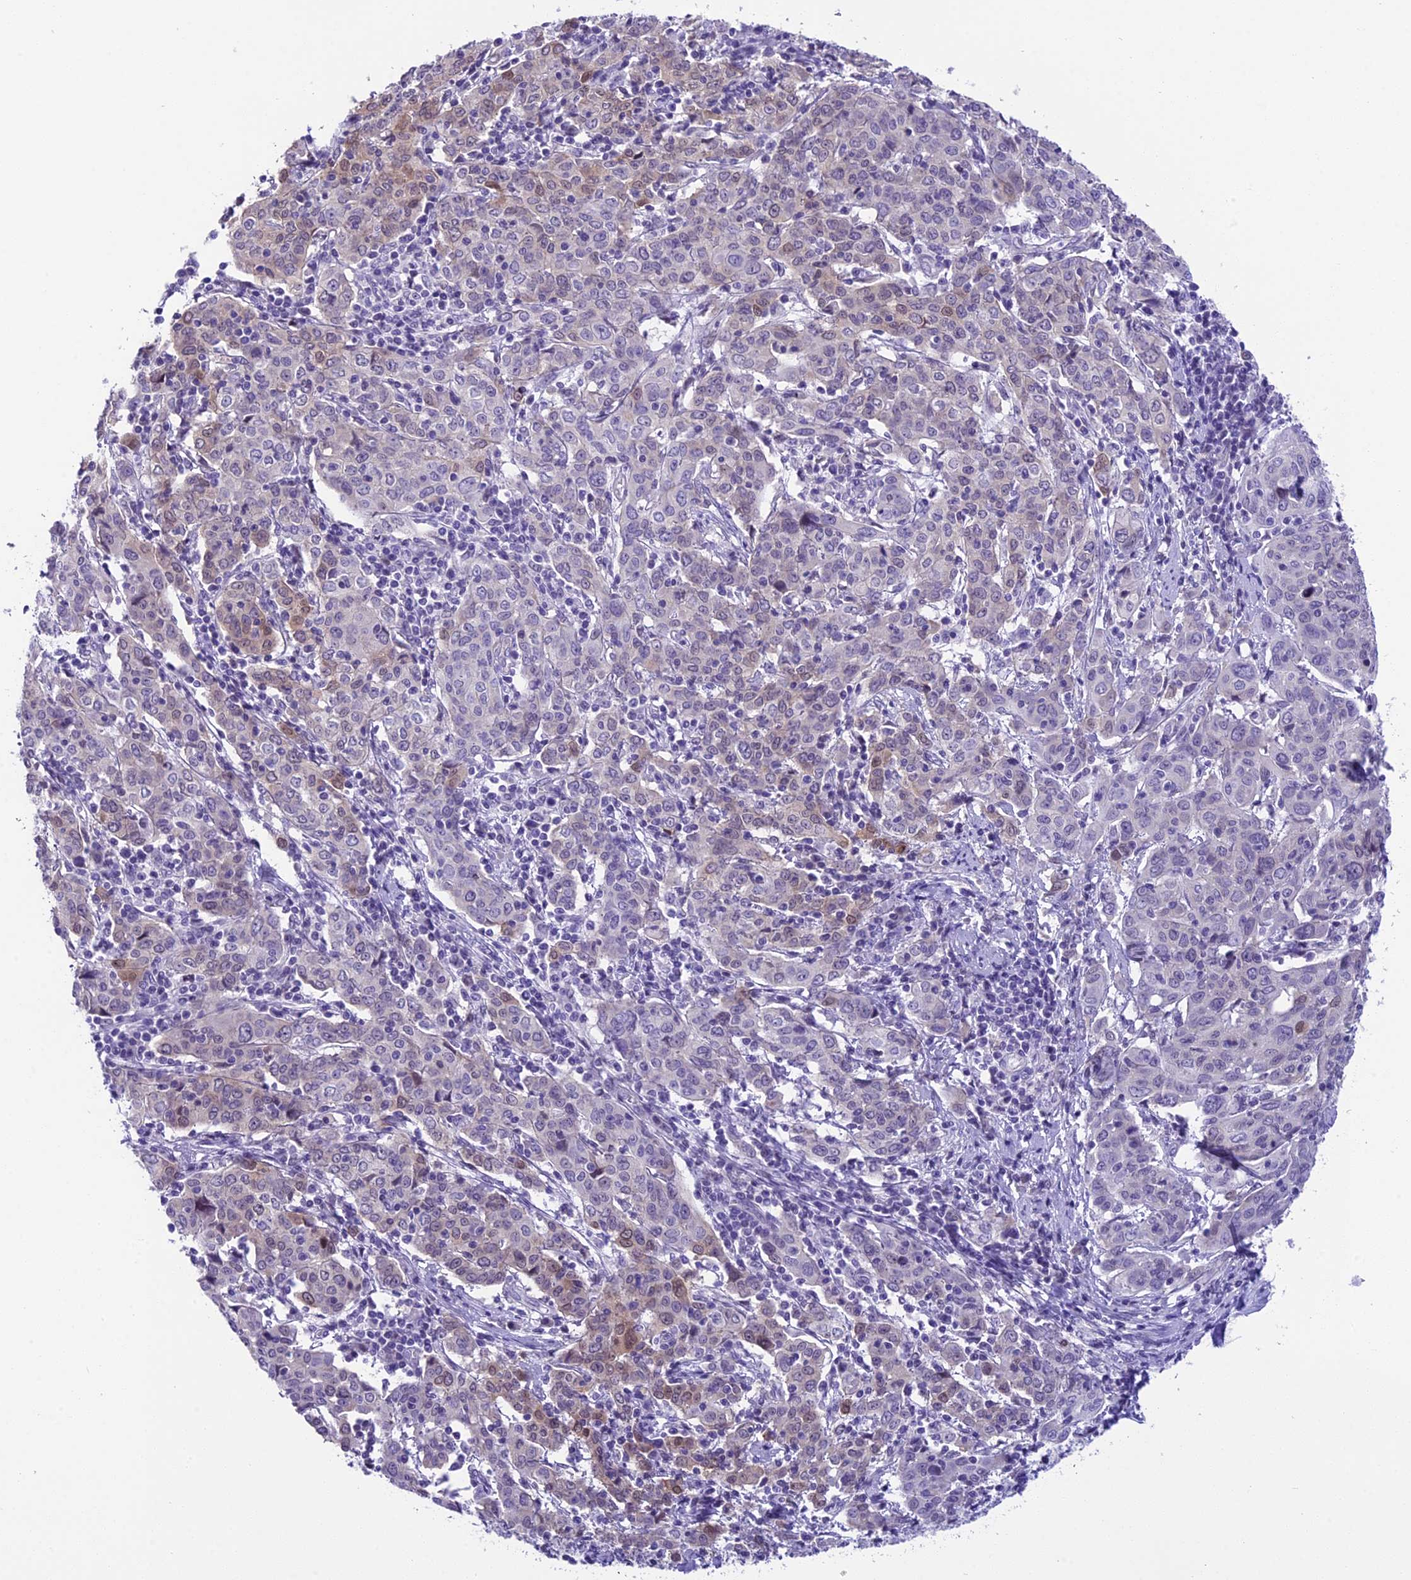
{"staining": {"intensity": "weak", "quantity": "<25%", "location": "nuclear"}, "tissue": "cervical cancer", "cell_type": "Tumor cells", "image_type": "cancer", "snomed": [{"axis": "morphology", "description": "Squamous cell carcinoma, NOS"}, {"axis": "topography", "description": "Cervix"}], "caption": "Tumor cells are negative for protein expression in human cervical cancer (squamous cell carcinoma).", "gene": "PRR15", "patient": {"sex": "female", "age": 67}}